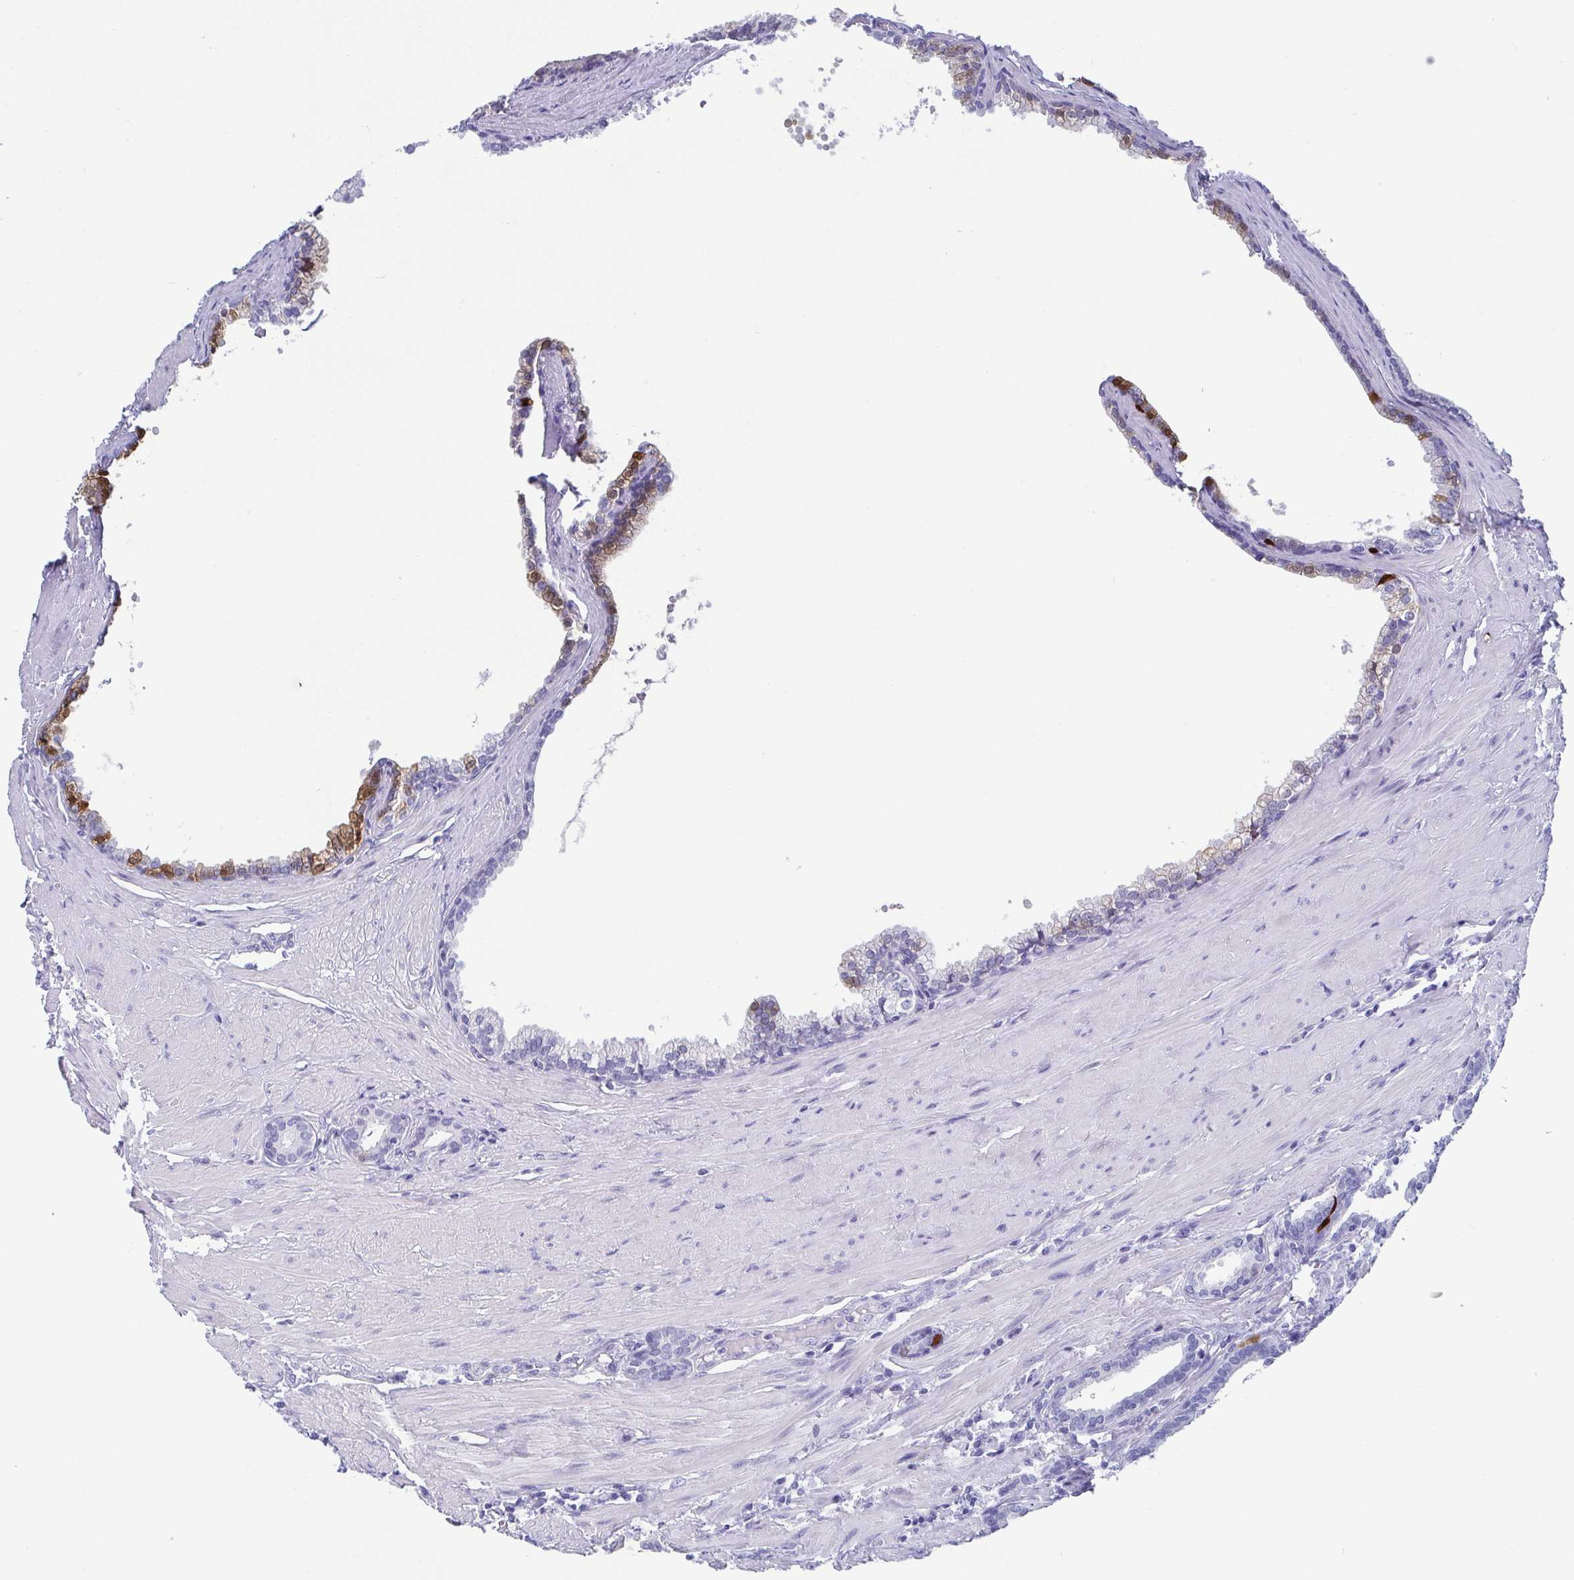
{"staining": {"intensity": "strong", "quantity": "<25%", "location": "cytoplasmic/membranous,nuclear"}, "tissue": "prostate", "cell_type": "Glandular cells", "image_type": "normal", "snomed": [{"axis": "morphology", "description": "Normal tissue, NOS"}, {"axis": "topography", "description": "Prostate"}, {"axis": "topography", "description": "Peripheral nerve tissue"}], "caption": "Normal prostate reveals strong cytoplasmic/membranous,nuclear expression in about <25% of glandular cells, visualized by immunohistochemistry. (DAB = brown stain, brightfield microscopy at high magnification).", "gene": "SCGN", "patient": {"sex": "male", "age": 55}}